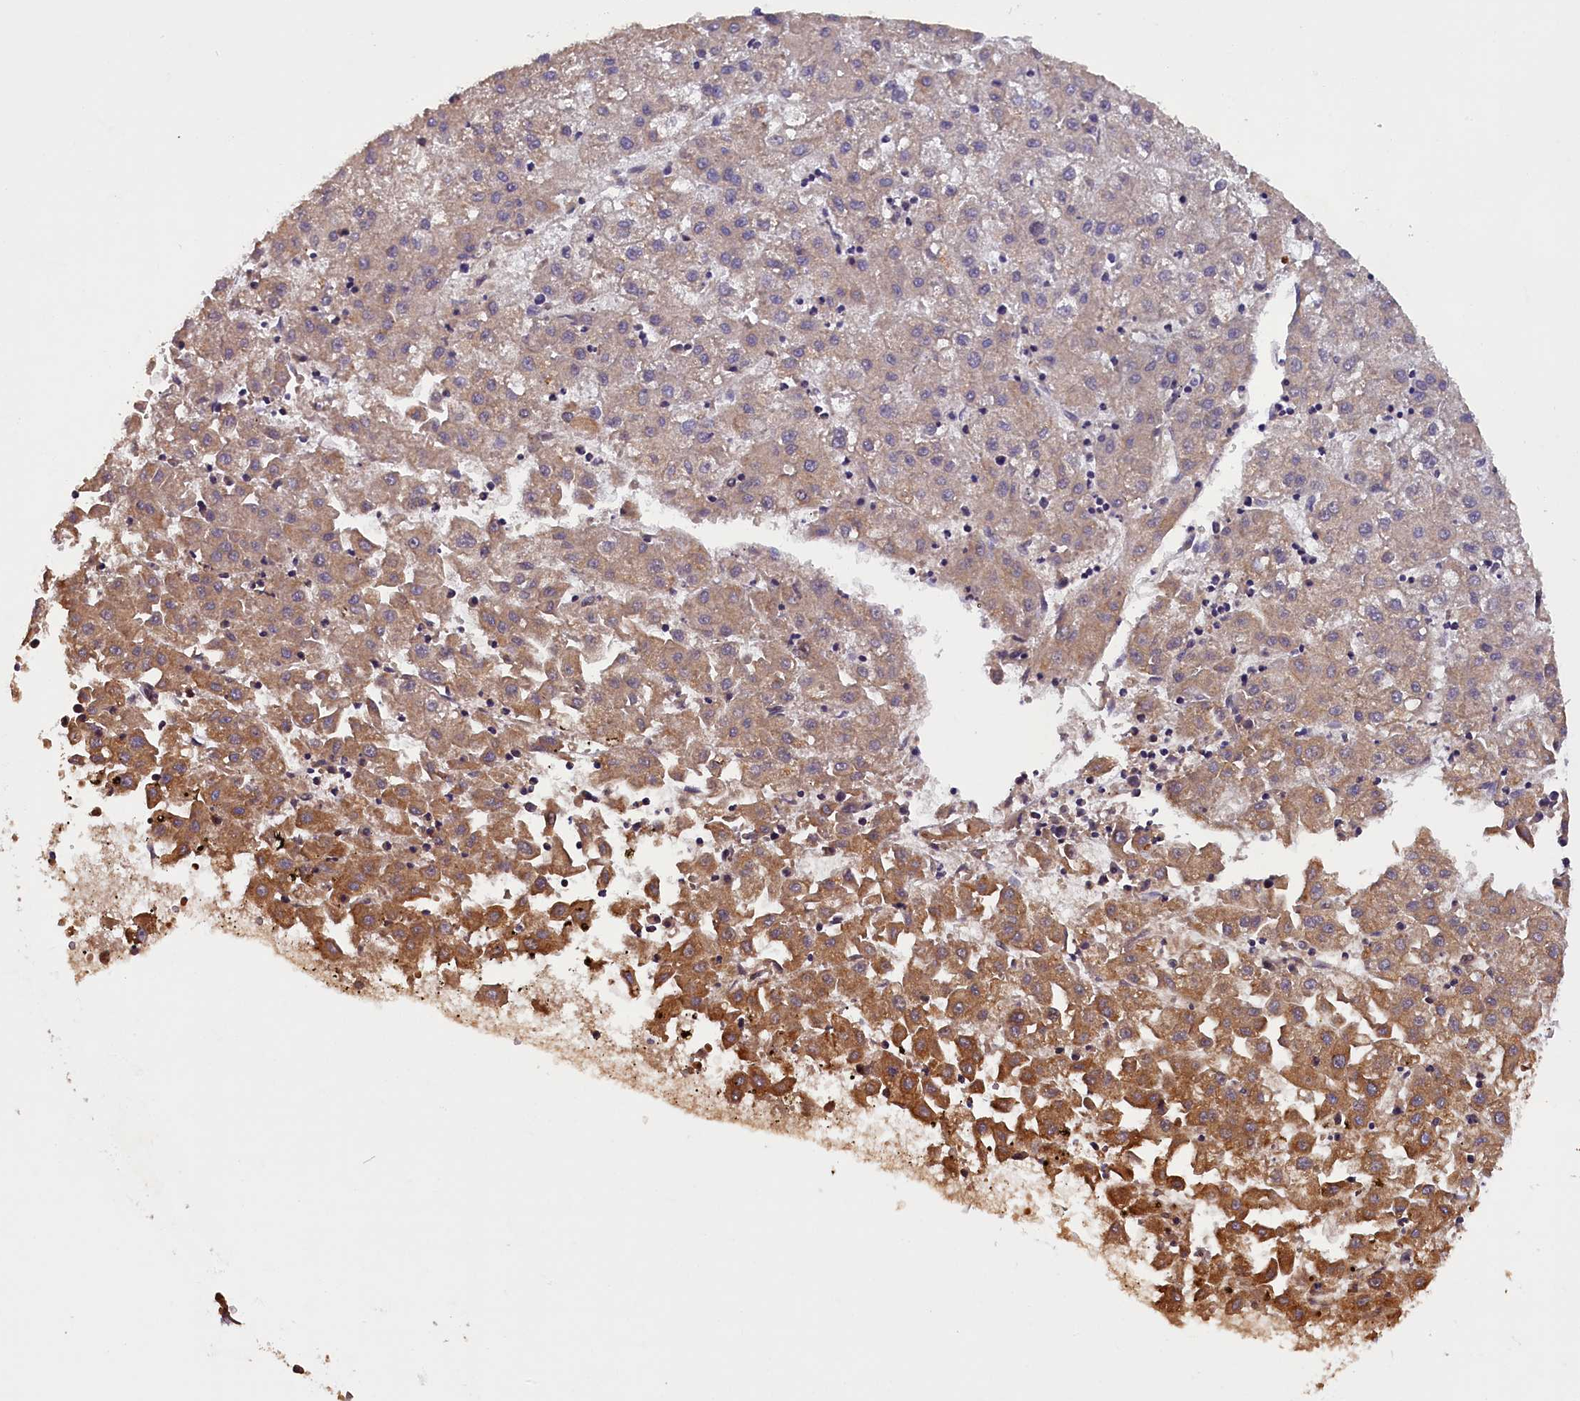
{"staining": {"intensity": "moderate", "quantity": "25%-75%", "location": "cytoplasmic/membranous"}, "tissue": "liver cancer", "cell_type": "Tumor cells", "image_type": "cancer", "snomed": [{"axis": "morphology", "description": "Carcinoma, Hepatocellular, NOS"}, {"axis": "topography", "description": "Liver"}], "caption": "Human hepatocellular carcinoma (liver) stained for a protein (brown) exhibits moderate cytoplasmic/membranous positive expression in approximately 25%-75% of tumor cells.", "gene": "CCDC9B", "patient": {"sex": "male", "age": 72}}